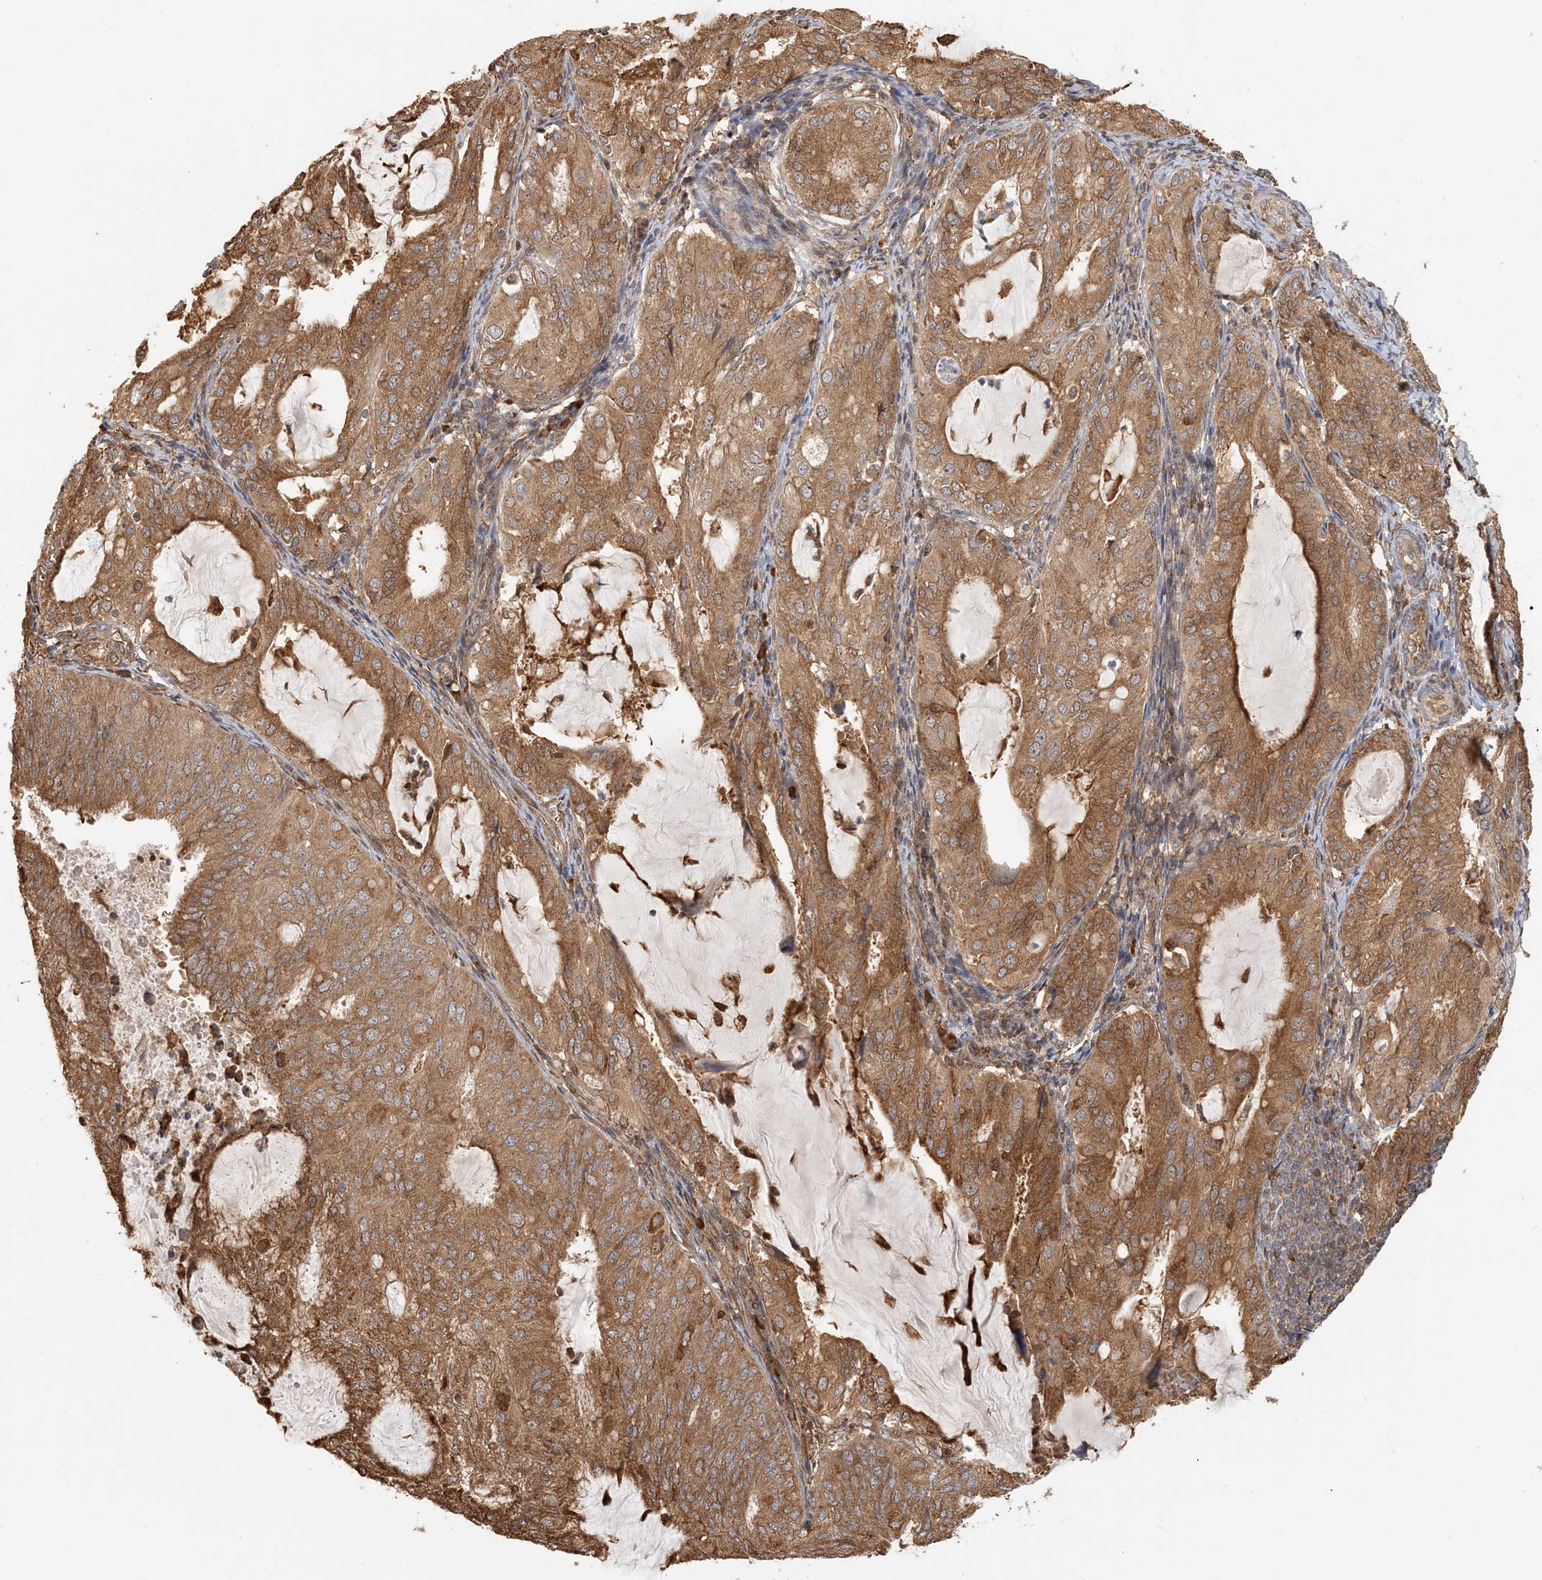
{"staining": {"intensity": "moderate", "quantity": ">75%", "location": "cytoplasmic/membranous"}, "tissue": "endometrial cancer", "cell_type": "Tumor cells", "image_type": "cancer", "snomed": [{"axis": "morphology", "description": "Adenocarcinoma, NOS"}, {"axis": "topography", "description": "Endometrium"}], "caption": "Immunohistochemistry (DAB) staining of human adenocarcinoma (endometrial) reveals moderate cytoplasmic/membranous protein staining in about >75% of tumor cells.", "gene": "HNMT", "patient": {"sex": "female", "age": 81}}